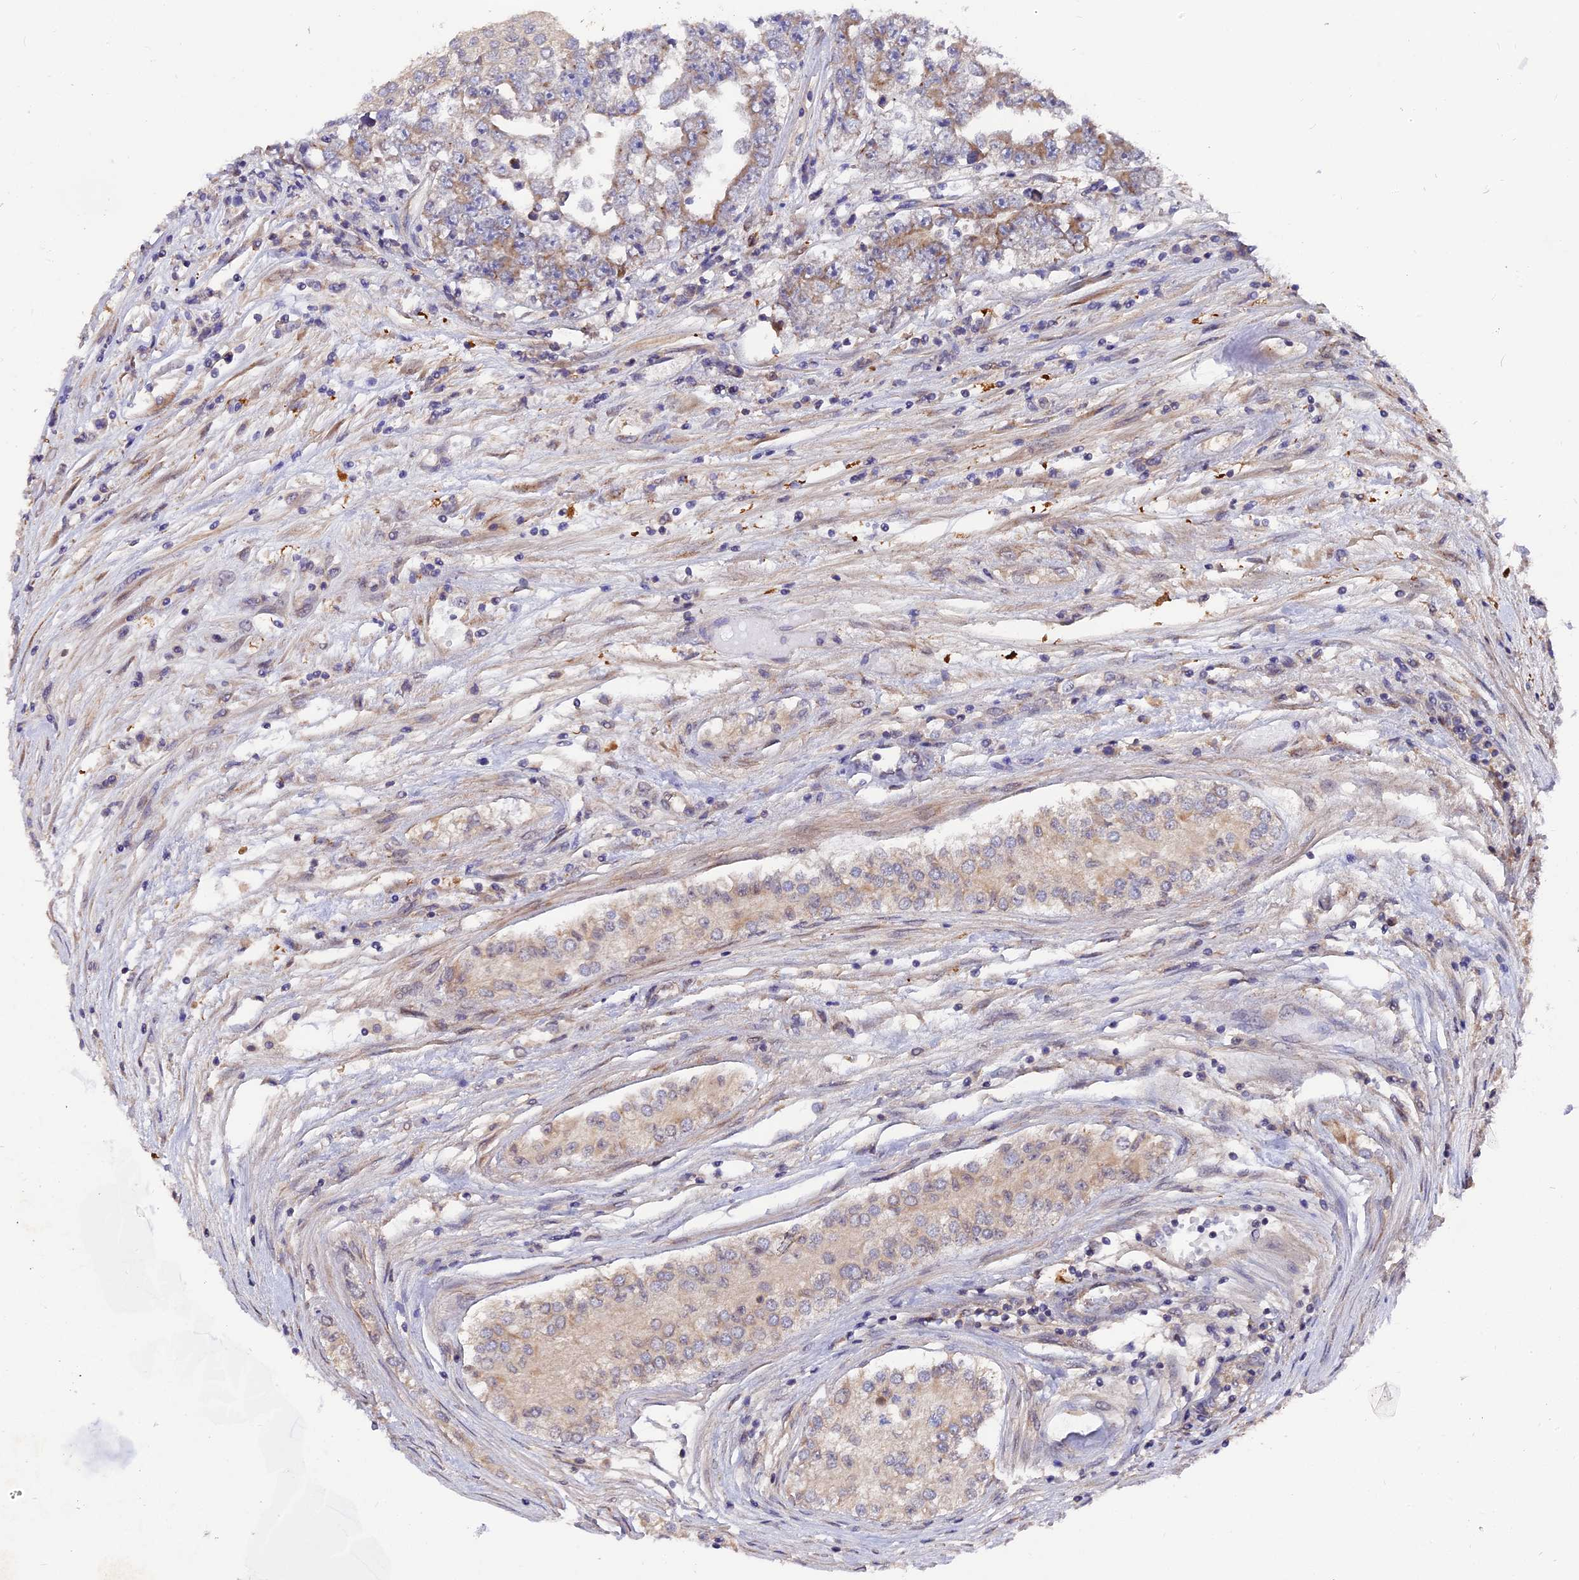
{"staining": {"intensity": "weak", "quantity": ">75%", "location": "cytoplasmic/membranous"}, "tissue": "testis cancer", "cell_type": "Tumor cells", "image_type": "cancer", "snomed": [{"axis": "morphology", "description": "Carcinoma, Embryonal, NOS"}, {"axis": "topography", "description": "Testis"}], "caption": "Testis cancer (embryonal carcinoma) tissue exhibits weak cytoplasmic/membranous staining in approximately >75% of tumor cells Immunohistochemistry (ihc) stains the protein in brown and the nuclei are stained blue.", "gene": "ZCCHC2", "patient": {"sex": "male", "age": 25}}